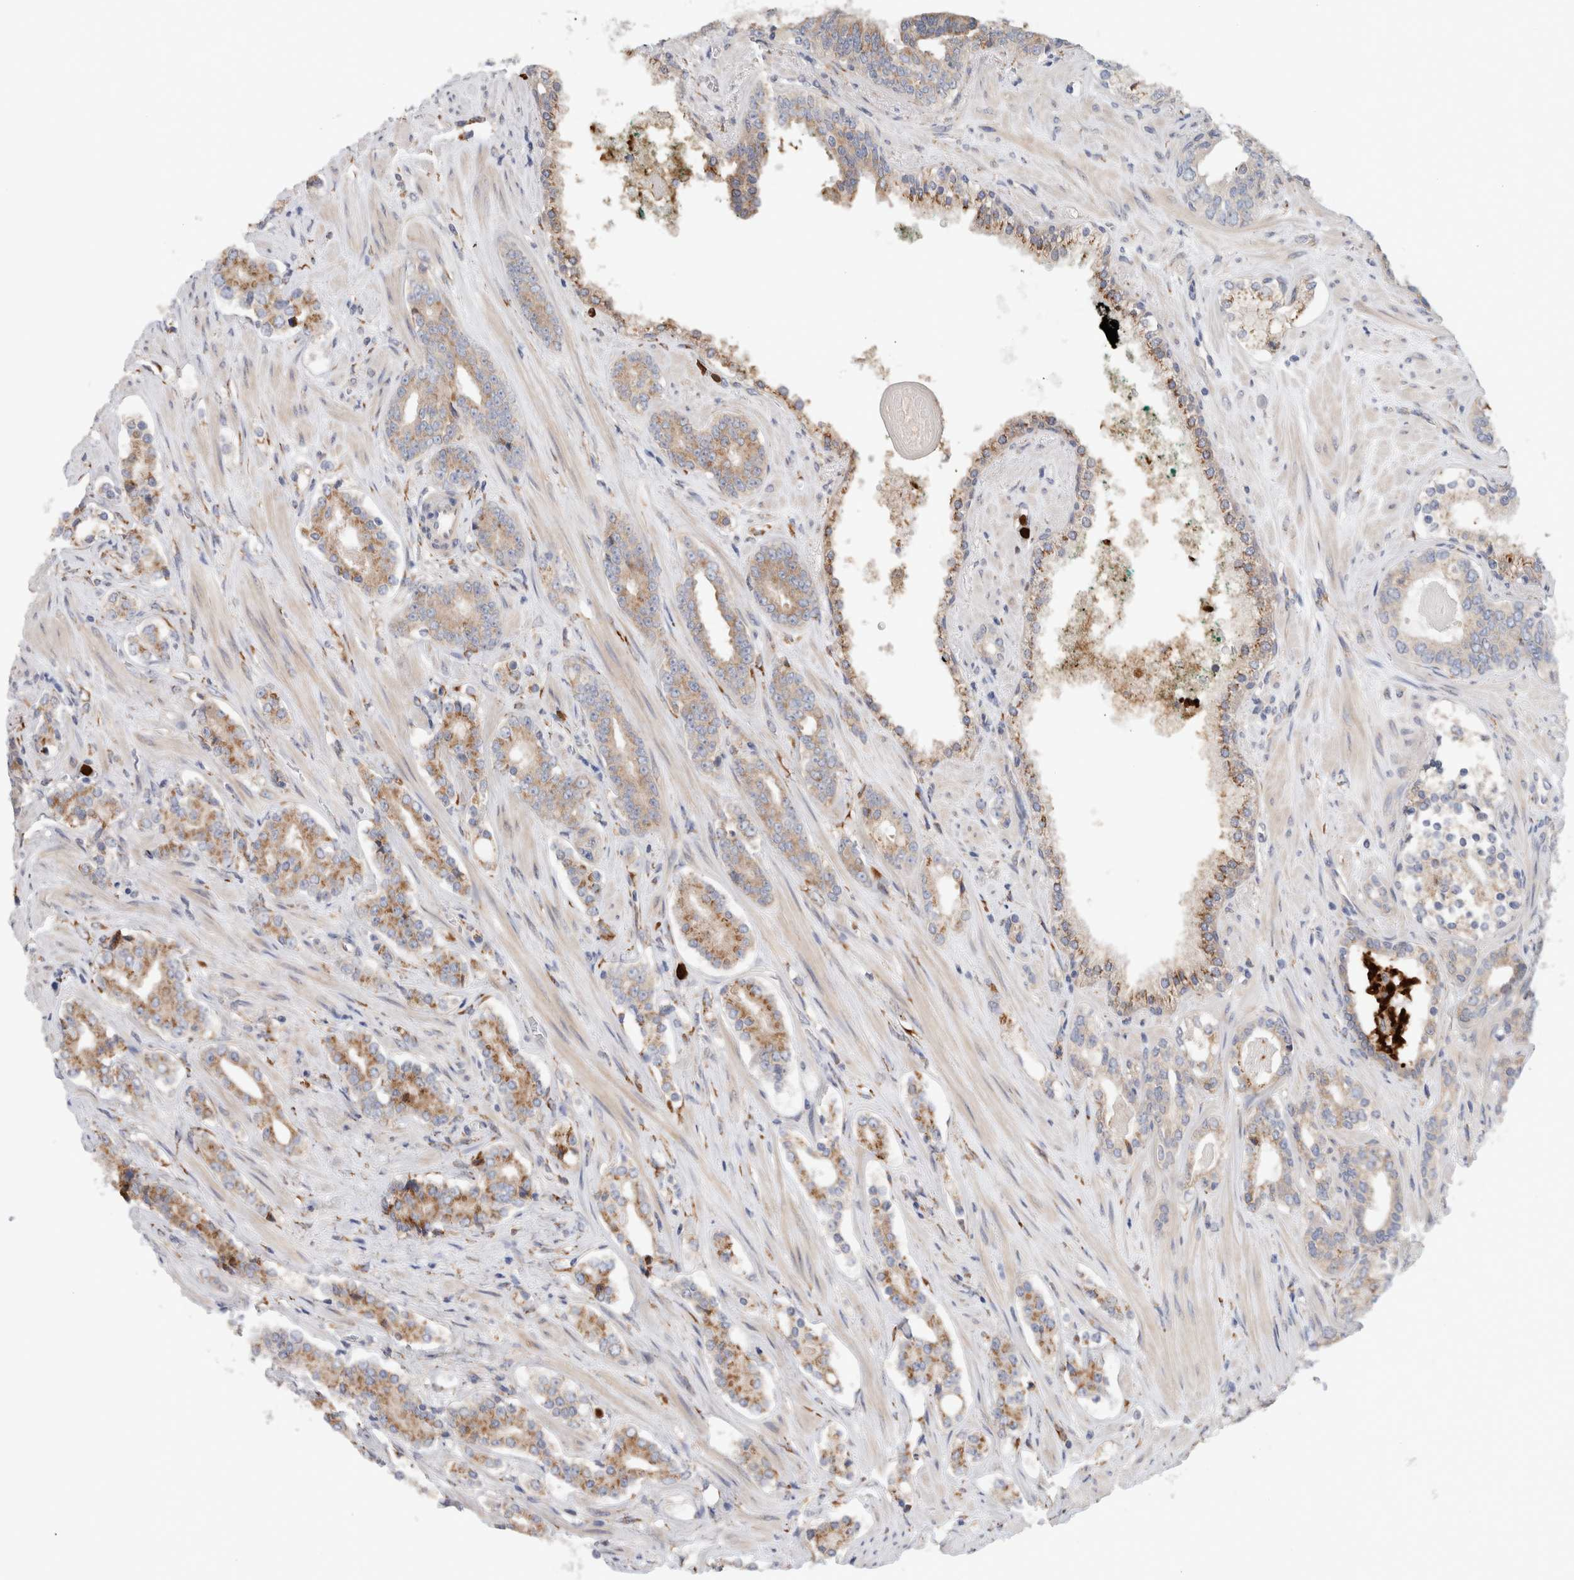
{"staining": {"intensity": "moderate", "quantity": "25%-75%", "location": "cytoplasmic/membranous"}, "tissue": "prostate cancer", "cell_type": "Tumor cells", "image_type": "cancer", "snomed": [{"axis": "morphology", "description": "Adenocarcinoma, High grade"}, {"axis": "topography", "description": "Prostate"}], "caption": "A brown stain labels moderate cytoplasmic/membranous expression of a protein in prostate high-grade adenocarcinoma tumor cells. The protein of interest is shown in brown color, while the nuclei are stained blue.", "gene": "P4HA1", "patient": {"sex": "male", "age": 71}}